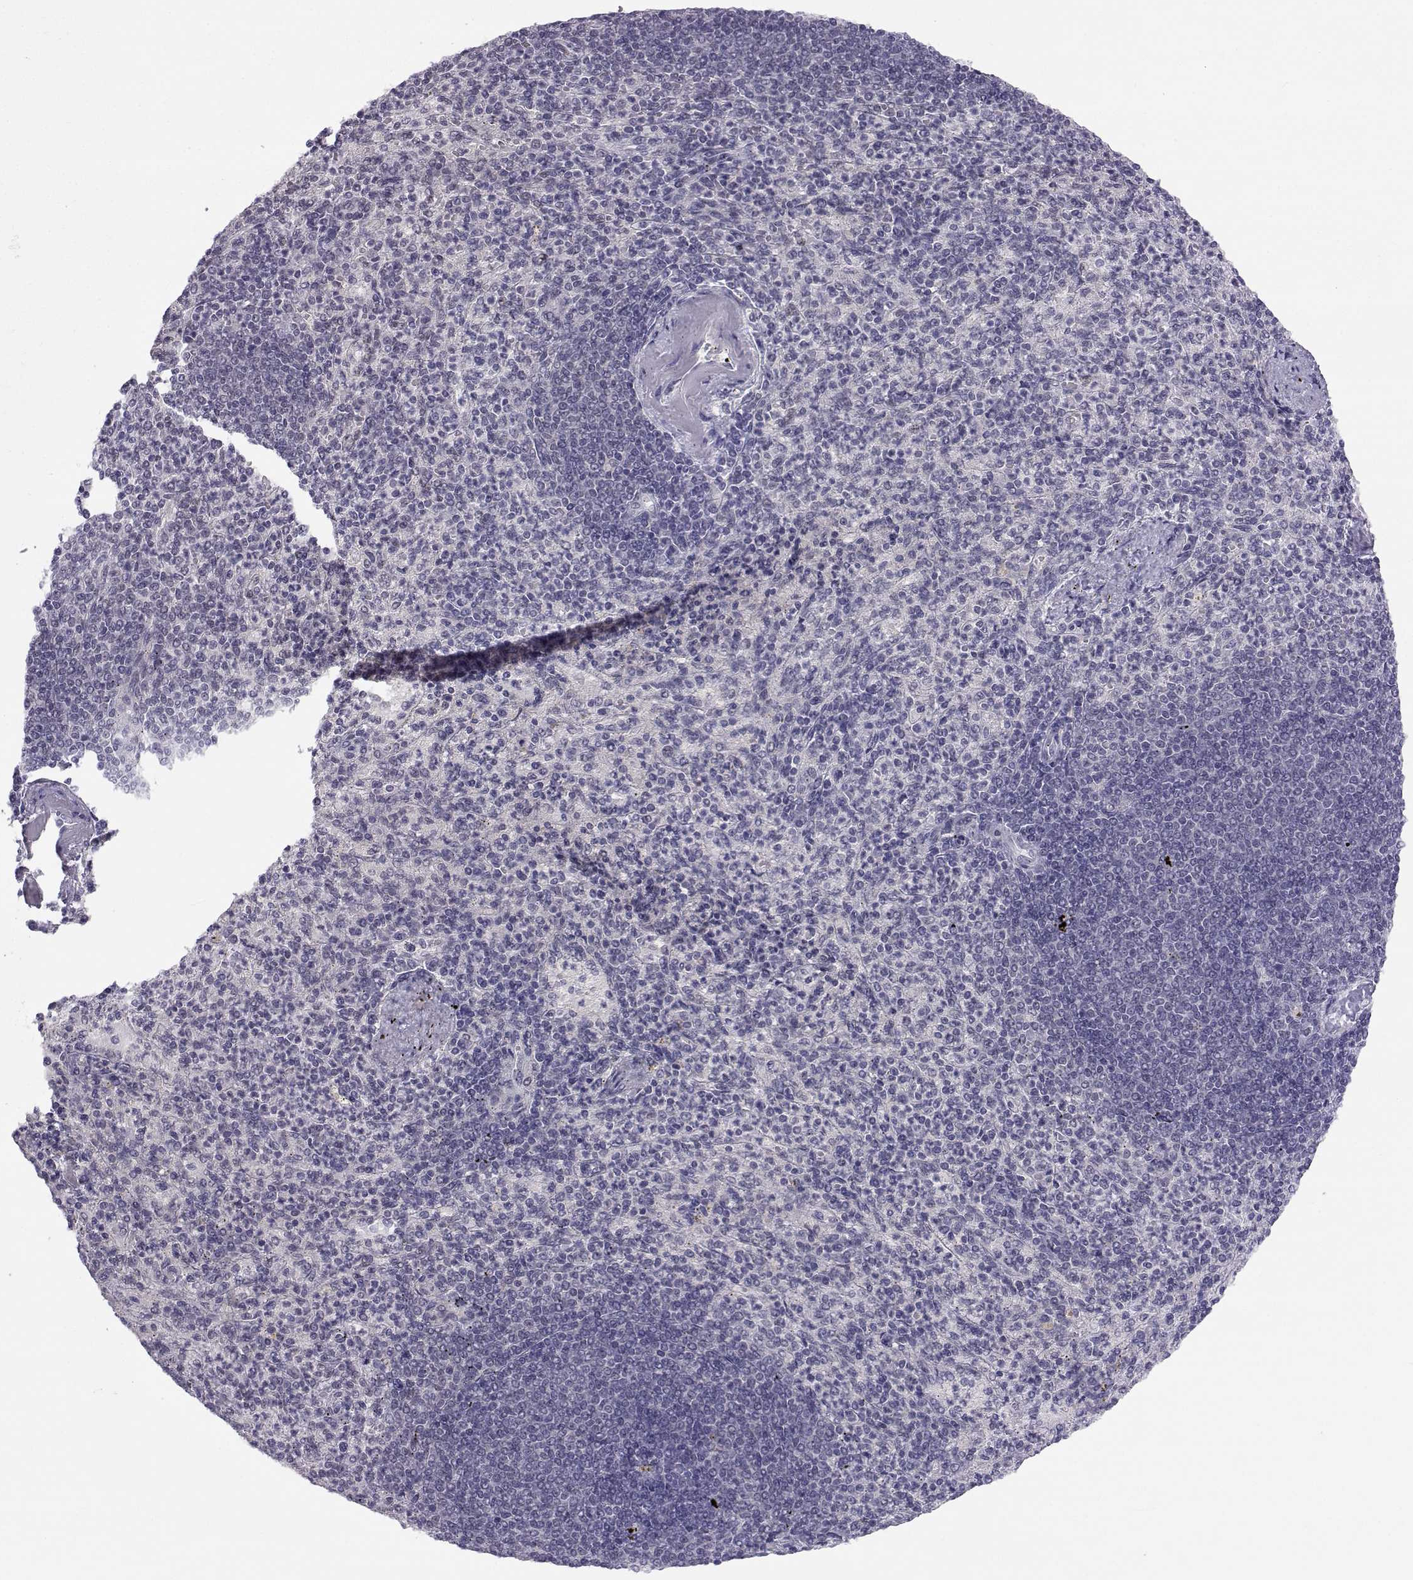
{"staining": {"intensity": "negative", "quantity": "none", "location": "none"}, "tissue": "spleen", "cell_type": "Cells in red pulp", "image_type": "normal", "snomed": [{"axis": "morphology", "description": "Normal tissue, NOS"}, {"axis": "topography", "description": "Spleen"}], "caption": "Protein analysis of normal spleen reveals no significant expression in cells in red pulp.", "gene": "MED26", "patient": {"sex": "female", "age": 74}}